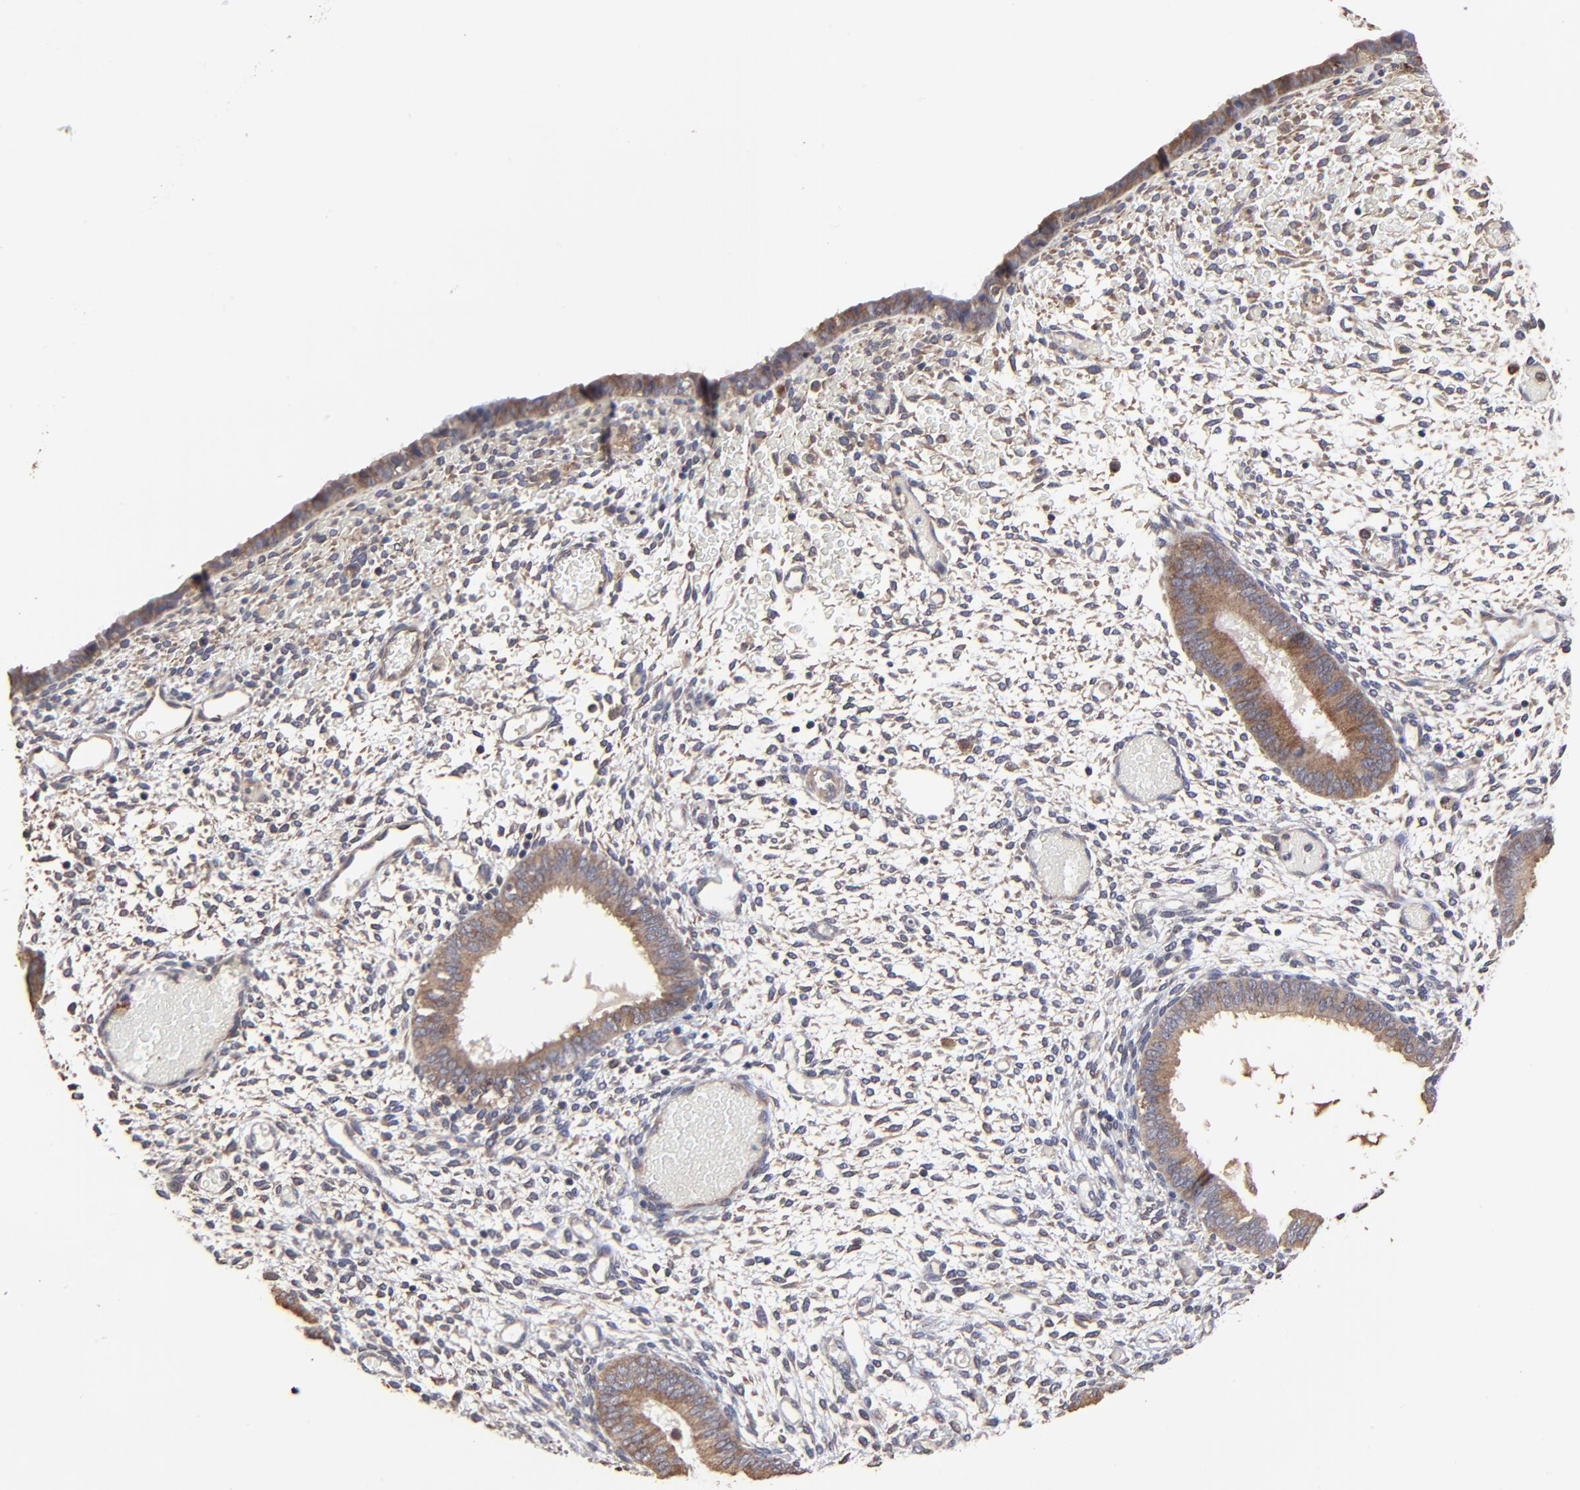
{"staining": {"intensity": "weak", "quantity": "<25%", "location": "cytoplasmic/membranous"}, "tissue": "endometrium", "cell_type": "Cells in endometrial stroma", "image_type": "normal", "snomed": [{"axis": "morphology", "description": "Normal tissue, NOS"}, {"axis": "topography", "description": "Endometrium"}], "caption": "A high-resolution photomicrograph shows immunohistochemistry staining of benign endometrium, which reveals no significant expression in cells in endometrial stroma.", "gene": "ELP2", "patient": {"sex": "female", "age": 42}}